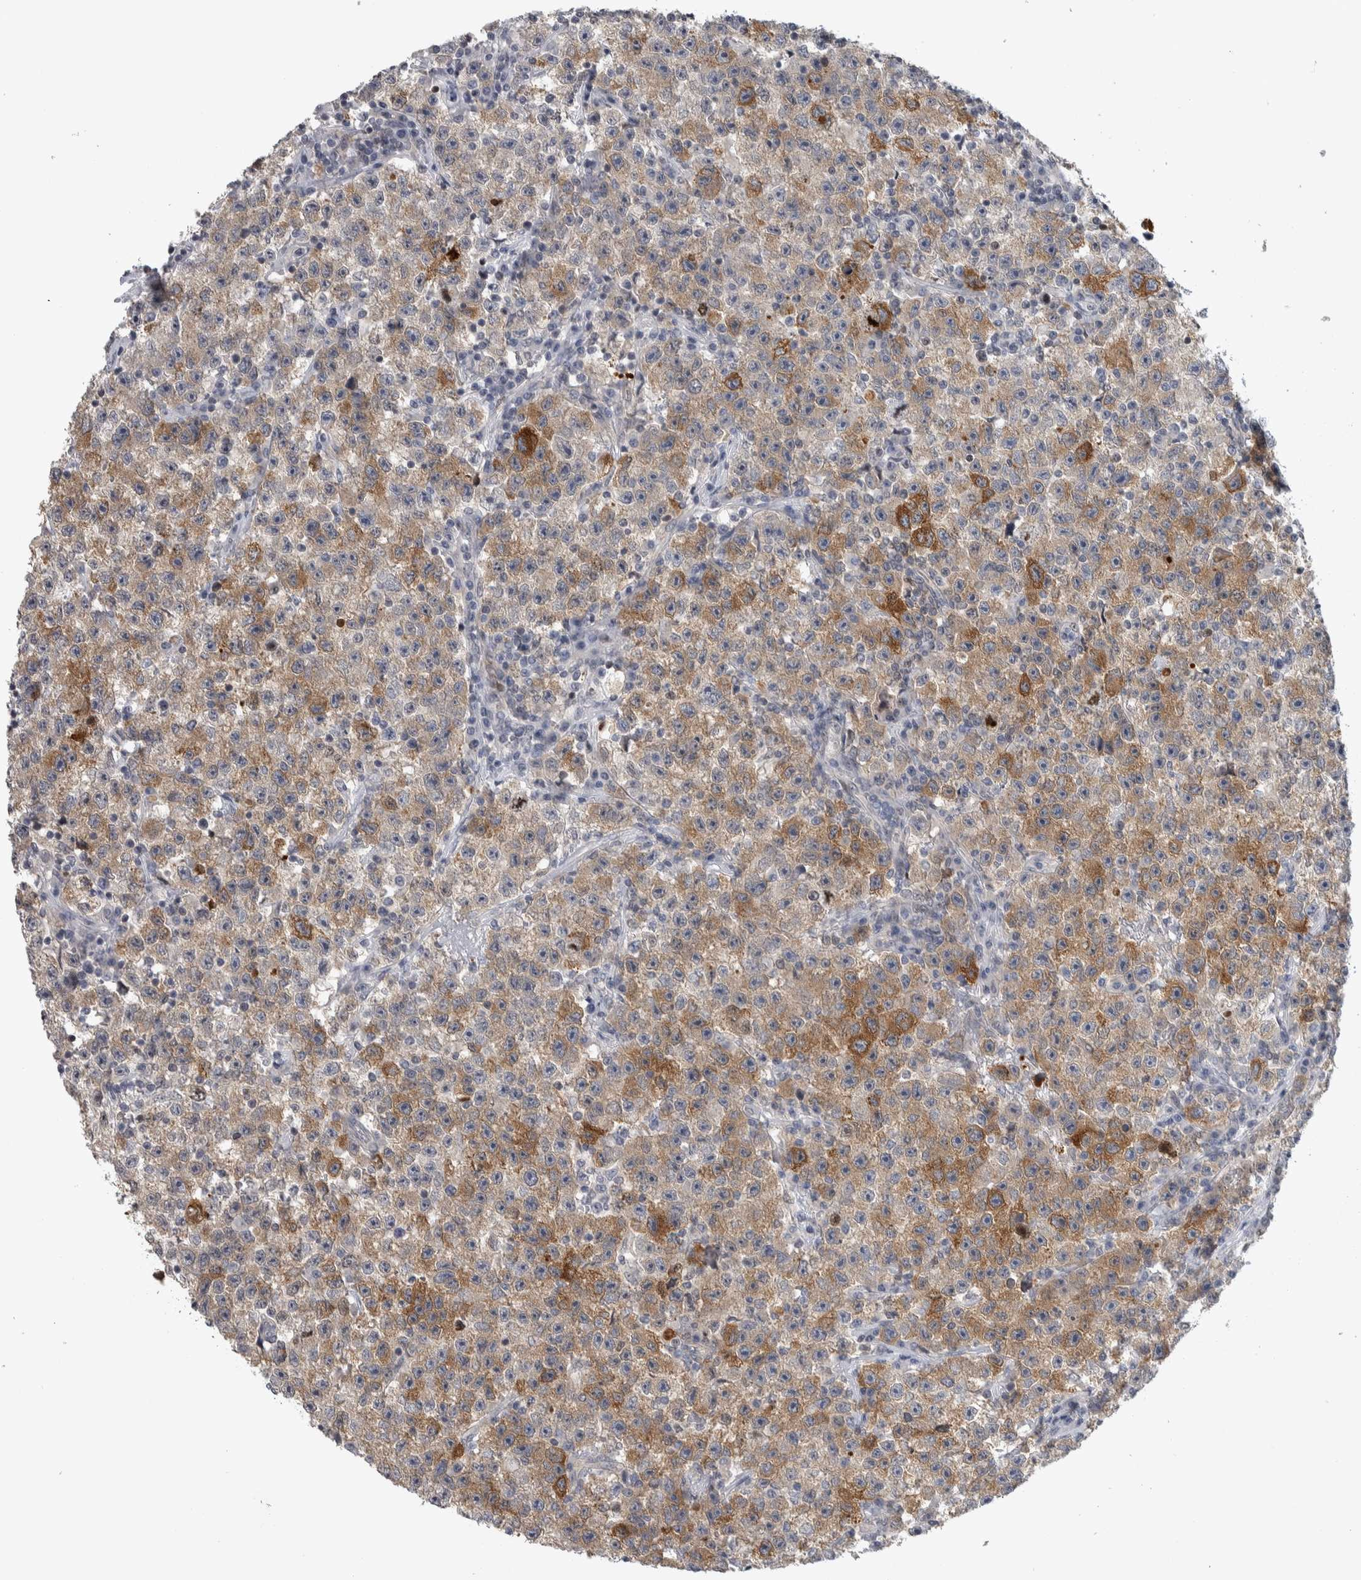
{"staining": {"intensity": "strong", "quantity": ">75%", "location": "cytoplasmic/membranous"}, "tissue": "testis cancer", "cell_type": "Tumor cells", "image_type": "cancer", "snomed": [{"axis": "morphology", "description": "Seminoma, NOS"}, {"axis": "topography", "description": "Testis"}], "caption": "A micrograph showing strong cytoplasmic/membranous staining in about >75% of tumor cells in testis cancer (seminoma), as visualized by brown immunohistochemical staining.", "gene": "NFKB2", "patient": {"sex": "male", "age": 22}}